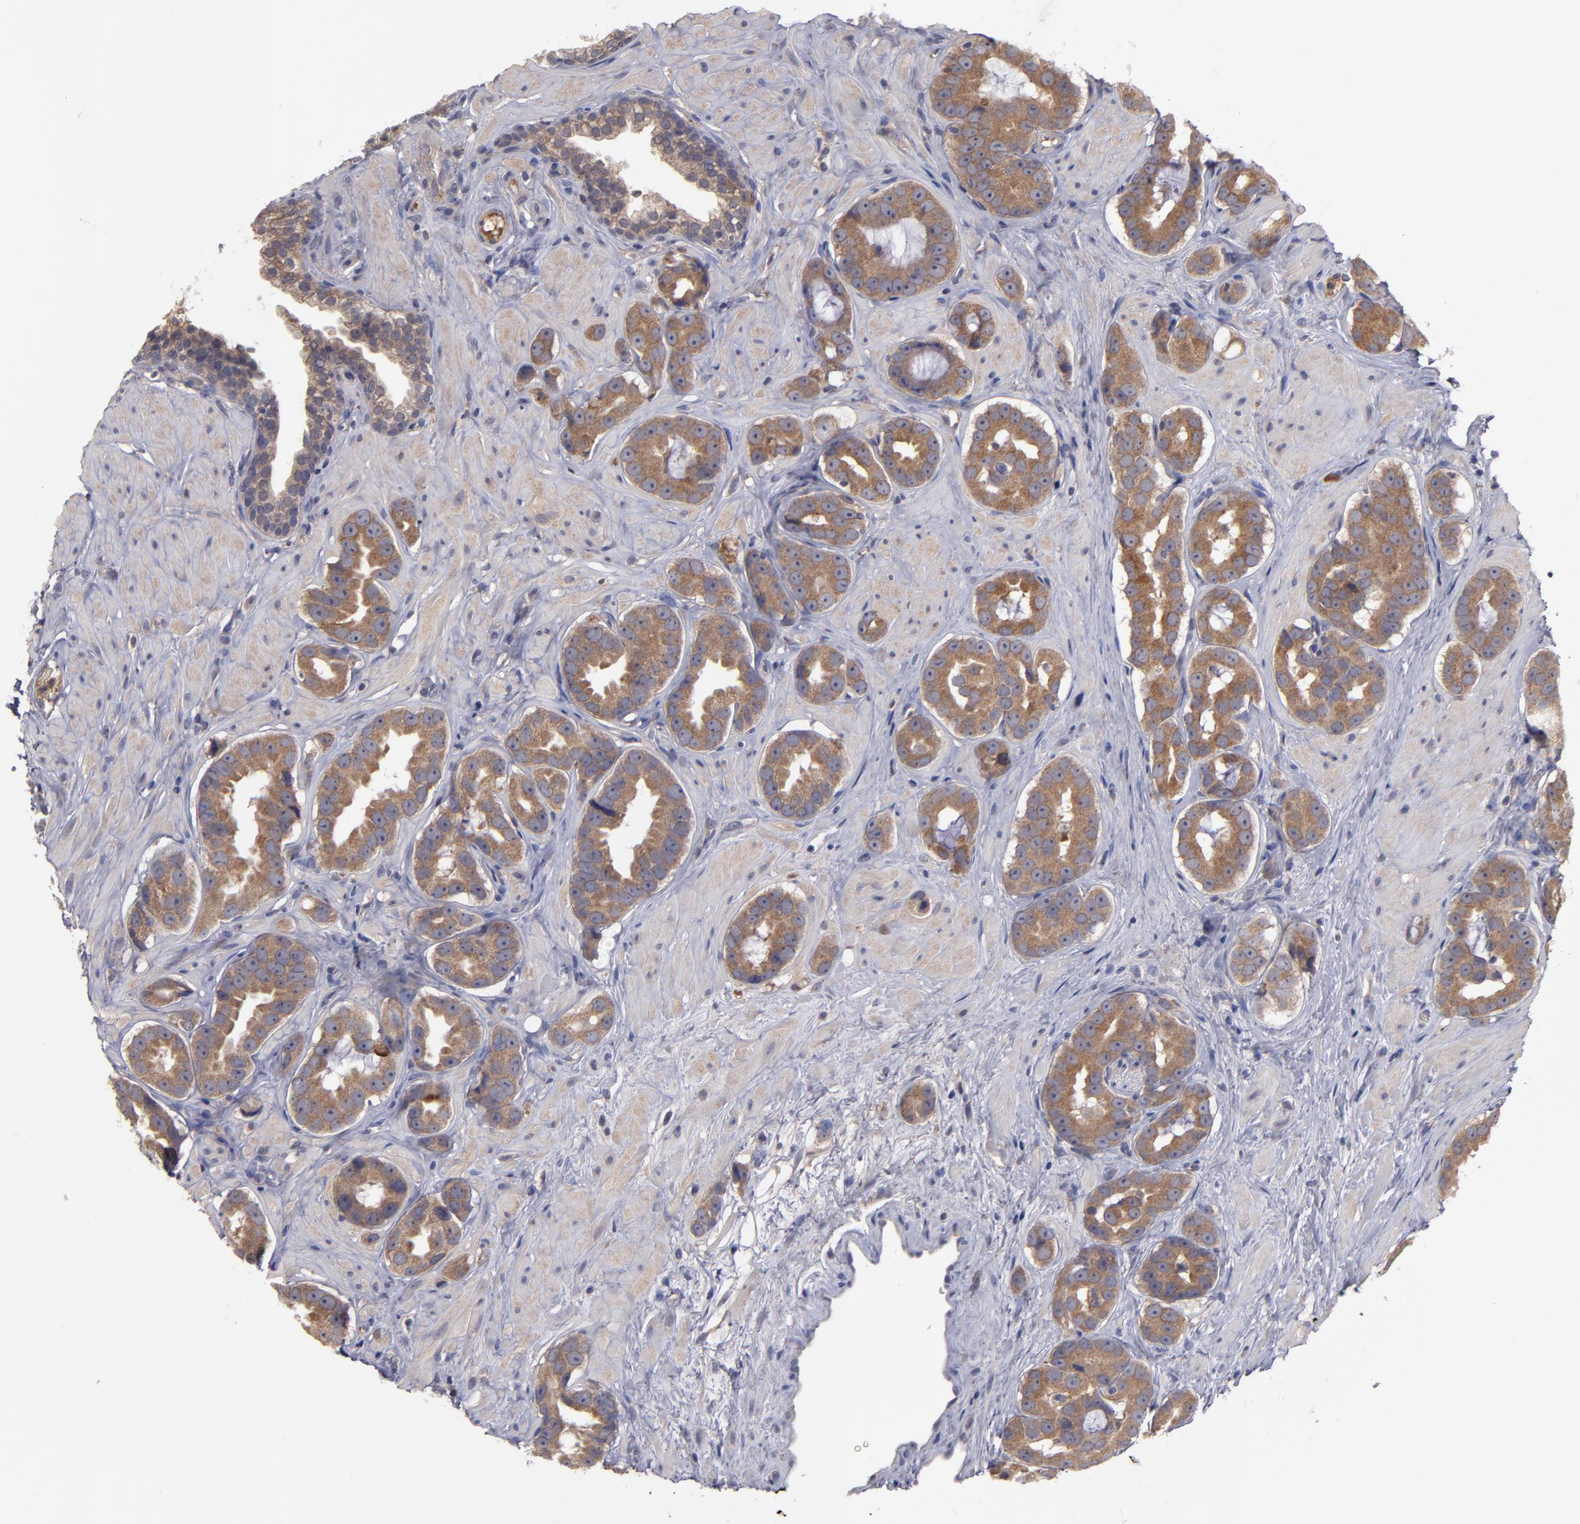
{"staining": {"intensity": "moderate", "quantity": ">75%", "location": "cytoplasmic/membranous"}, "tissue": "prostate cancer", "cell_type": "Tumor cells", "image_type": "cancer", "snomed": [{"axis": "morphology", "description": "Adenocarcinoma, Low grade"}, {"axis": "topography", "description": "Prostate"}], "caption": "The image demonstrates a brown stain indicating the presence of a protein in the cytoplasmic/membranous of tumor cells in prostate cancer (adenocarcinoma (low-grade)).", "gene": "MMP11", "patient": {"sex": "male", "age": 59}}